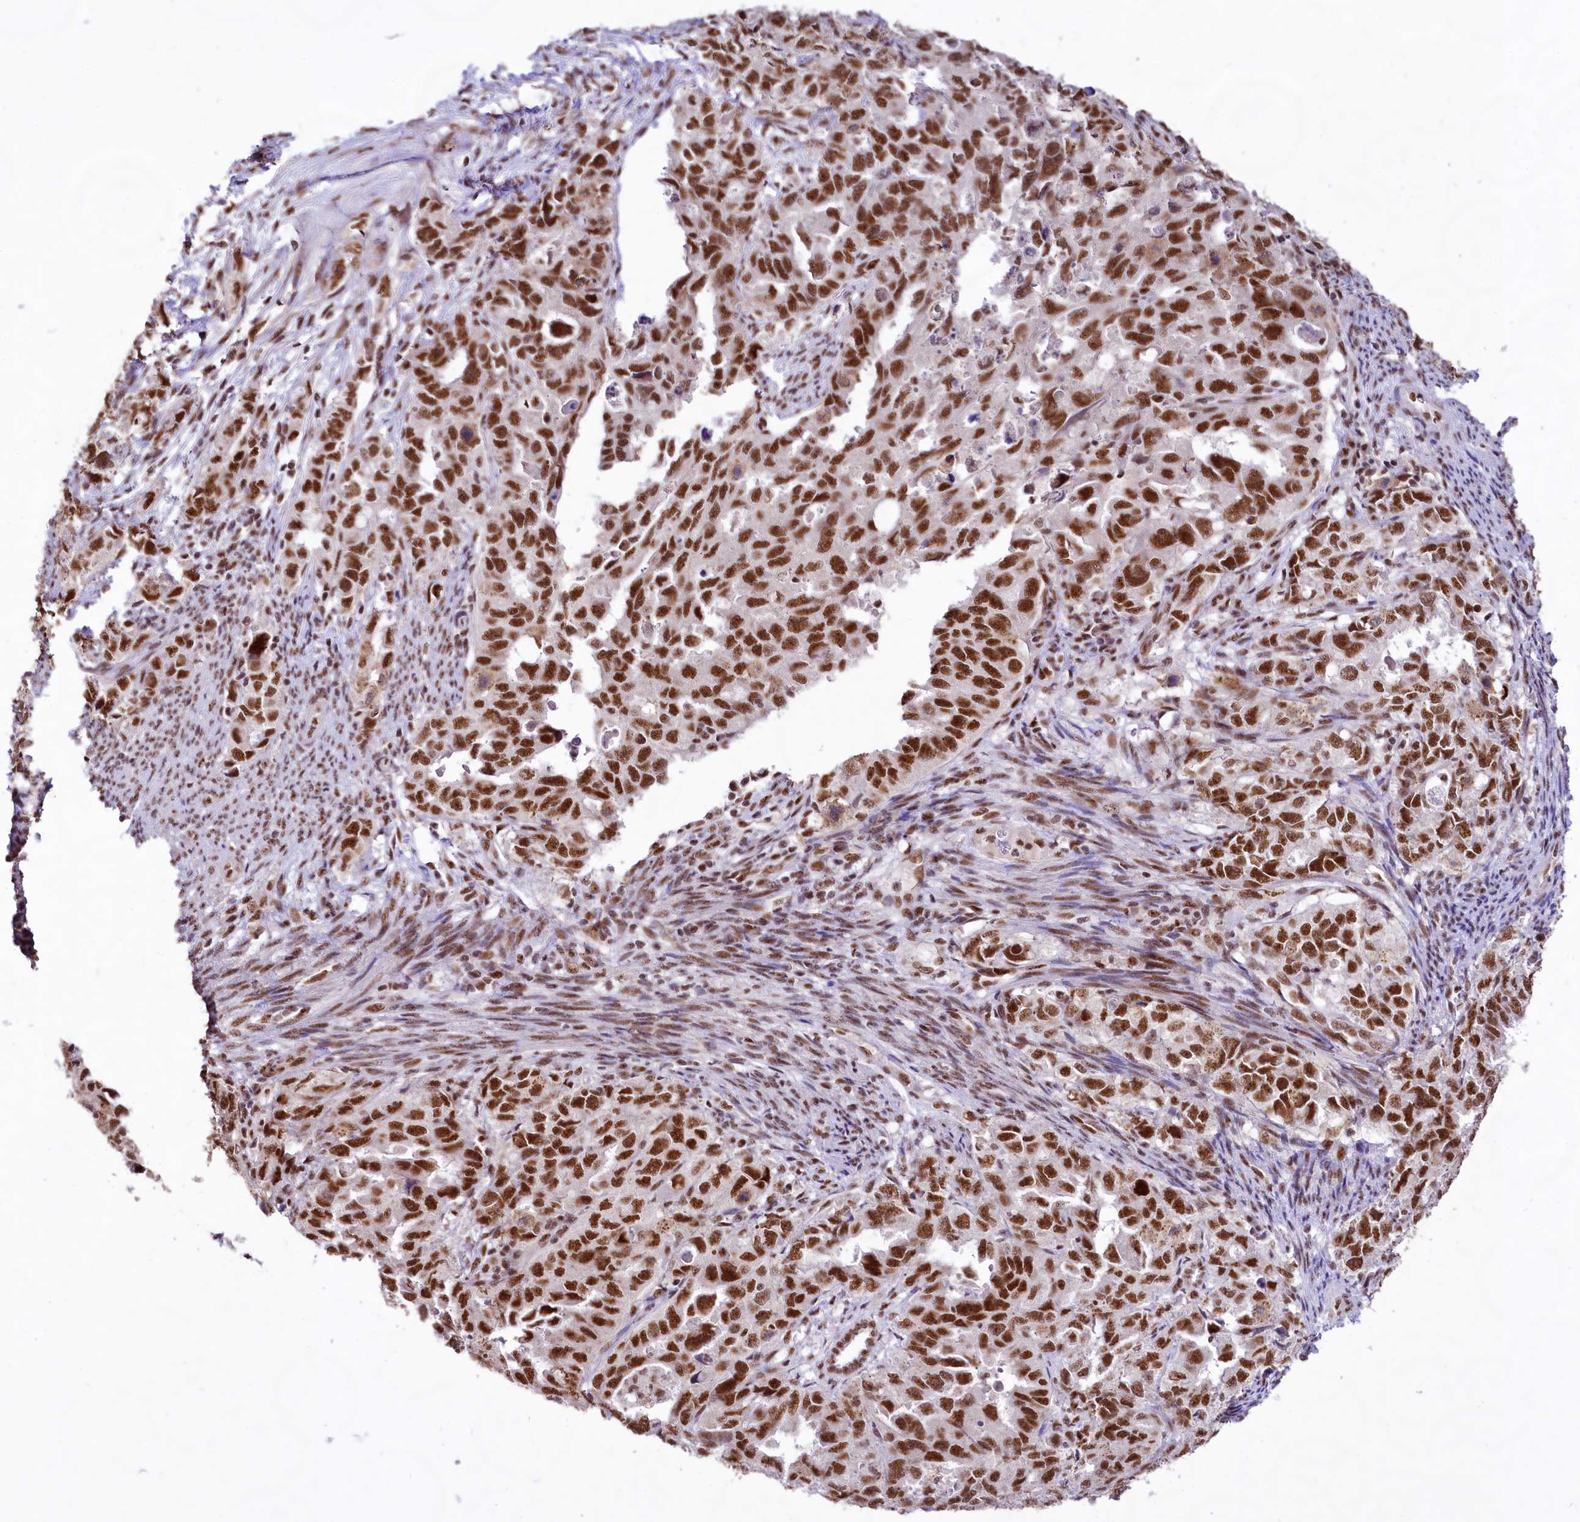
{"staining": {"intensity": "strong", "quantity": ">75%", "location": "nuclear"}, "tissue": "endometrial cancer", "cell_type": "Tumor cells", "image_type": "cancer", "snomed": [{"axis": "morphology", "description": "Adenocarcinoma, NOS"}, {"axis": "topography", "description": "Endometrium"}], "caption": "Immunohistochemical staining of human endometrial cancer (adenocarcinoma) demonstrates high levels of strong nuclear protein positivity in about >75% of tumor cells.", "gene": "HIRA", "patient": {"sex": "female", "age": 65}}